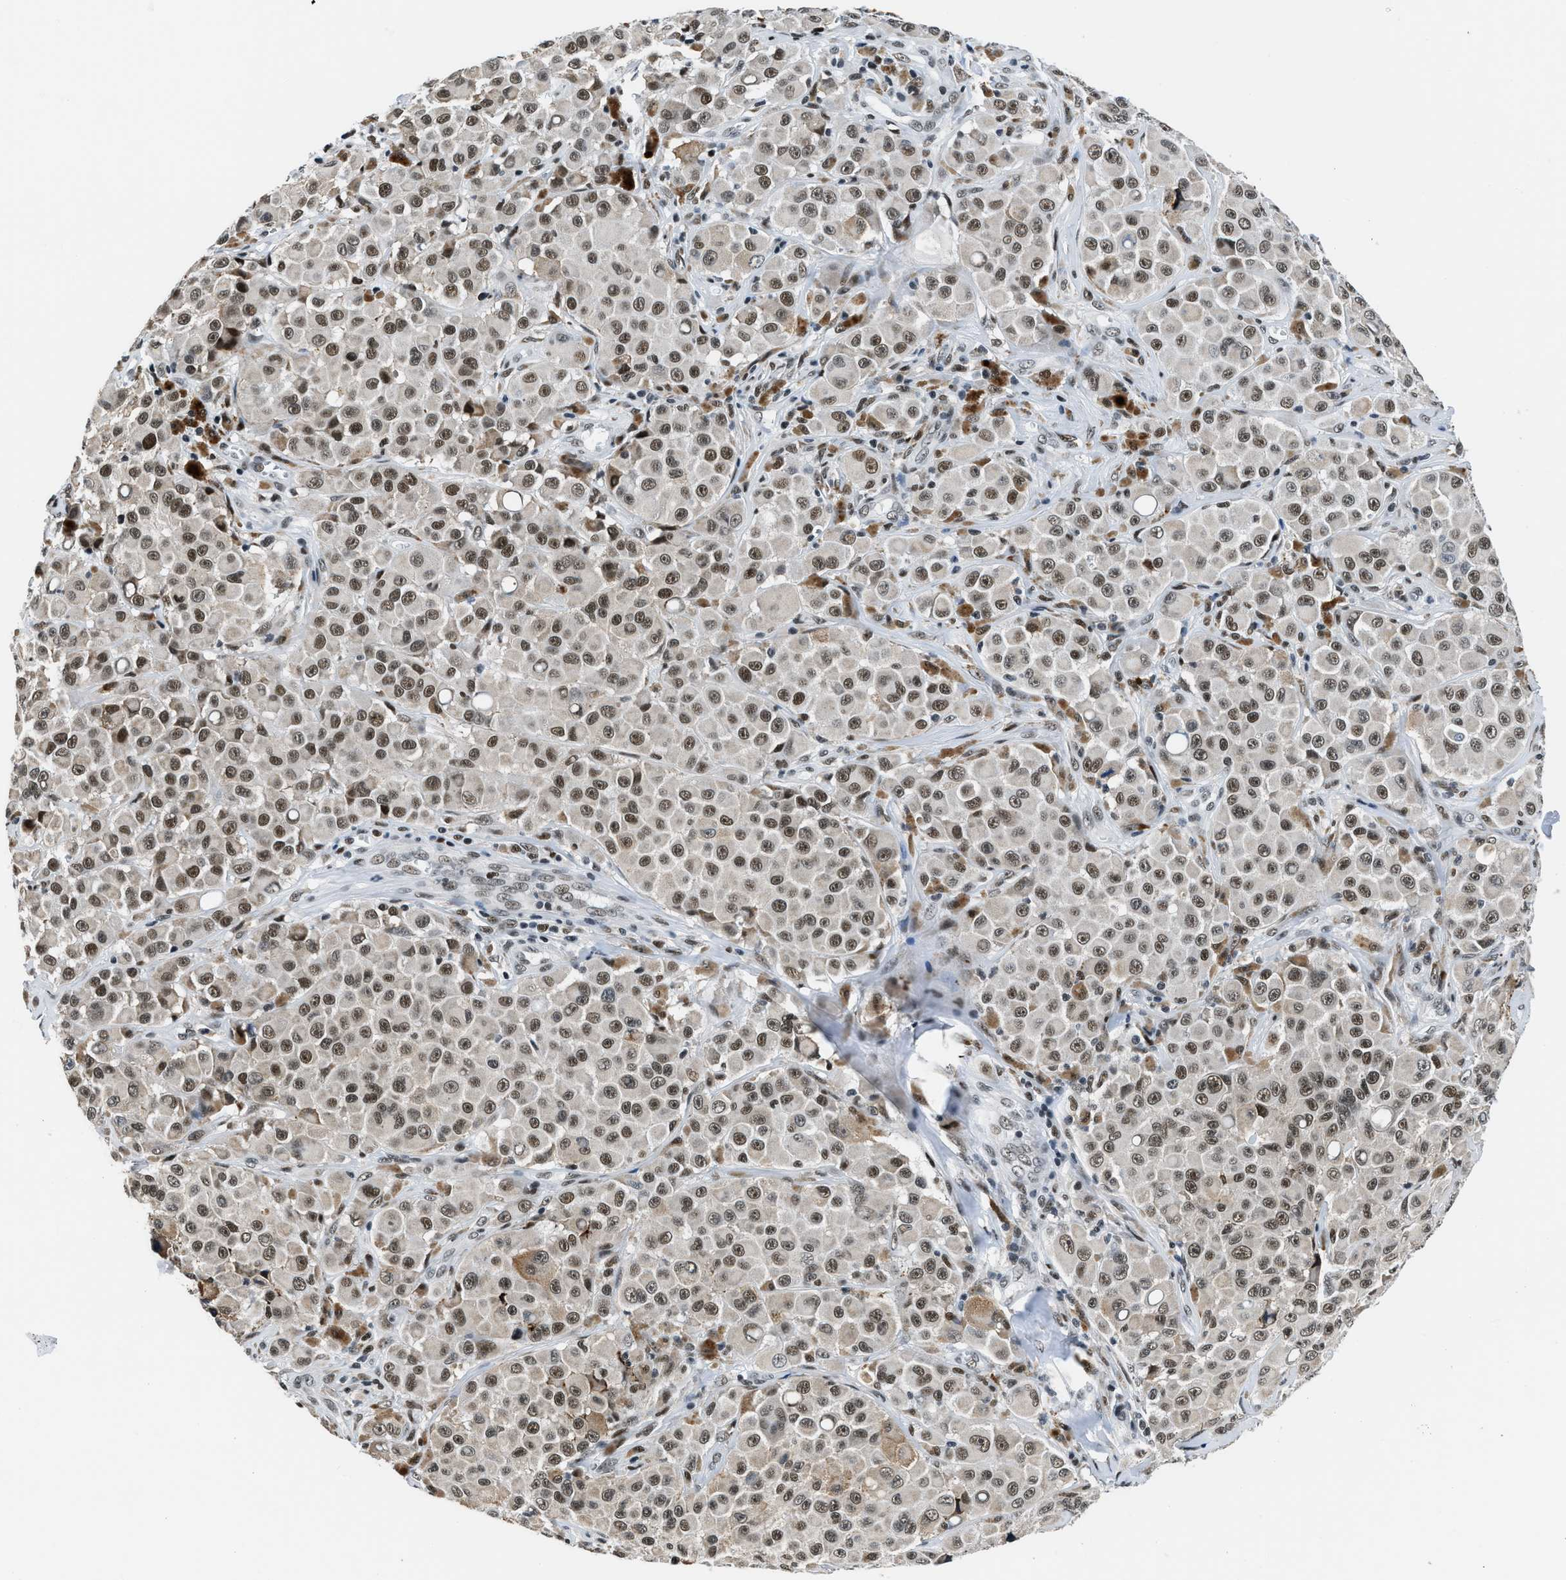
{"staining": {"intensity": "strong", "quantity": ">75%", "location": "nuclear"}, "tissue": "melanoma", "cell_type": "Tumor cells", "image_type": "cancer", "snomed": [{"axis": "morphology", "description": "Malignant melanoma, NOS"}, {"axis": "topography", "description": "Skin"}], "caption": "An IHC photomicrograph of neoplastic tissue is shown. Protein staining in brown highlights strong nuclear positivity in malignant melanoma within tumor cells. (DAB IHC with brightfield microscopy, high magnification).", "gene": "KDM3B", "patient": {"sex": "male", "age": 84}}